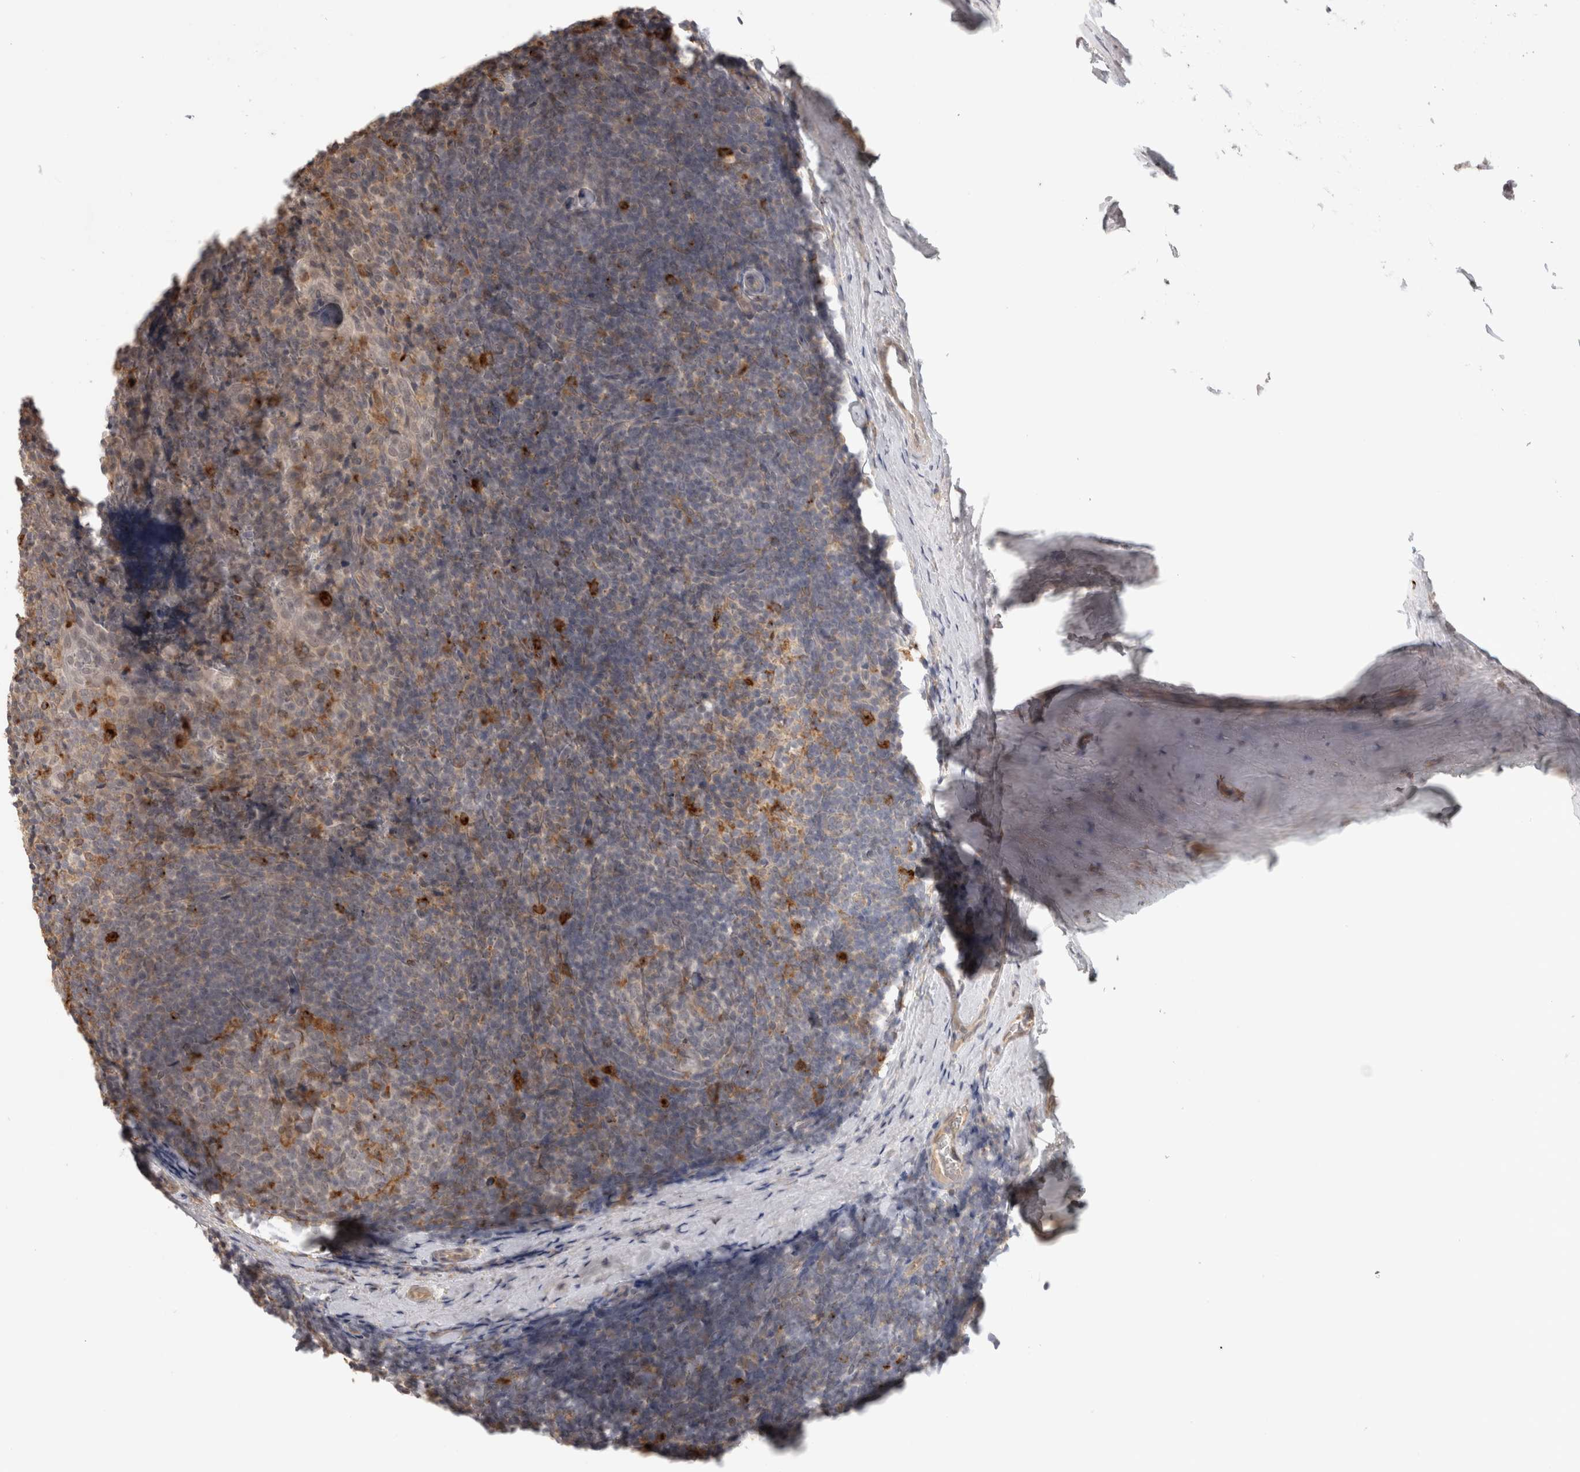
{"staining": {"intensity": "negative", "quantity": "none", "location": "none"}, "tissue": "tonsil", "cell_type": "Germinal center cells", "image_type": "normal", "snomed": [{"axis": "morphology", "description": "Normal tissue, NOS"}, {"axis": "topography", "description": "Tonsil"}], "caption": "Micrograph shows no protein expression in germinal center cells of unremarkable tonsil. The staining is performed using DAB (3,3'-diaminobenzidine) brown chromogen with nuclei counter-stained in using hematoxylin.", "gene": "HAVCR2", "patient": {"sex": "male", "age": 37}}